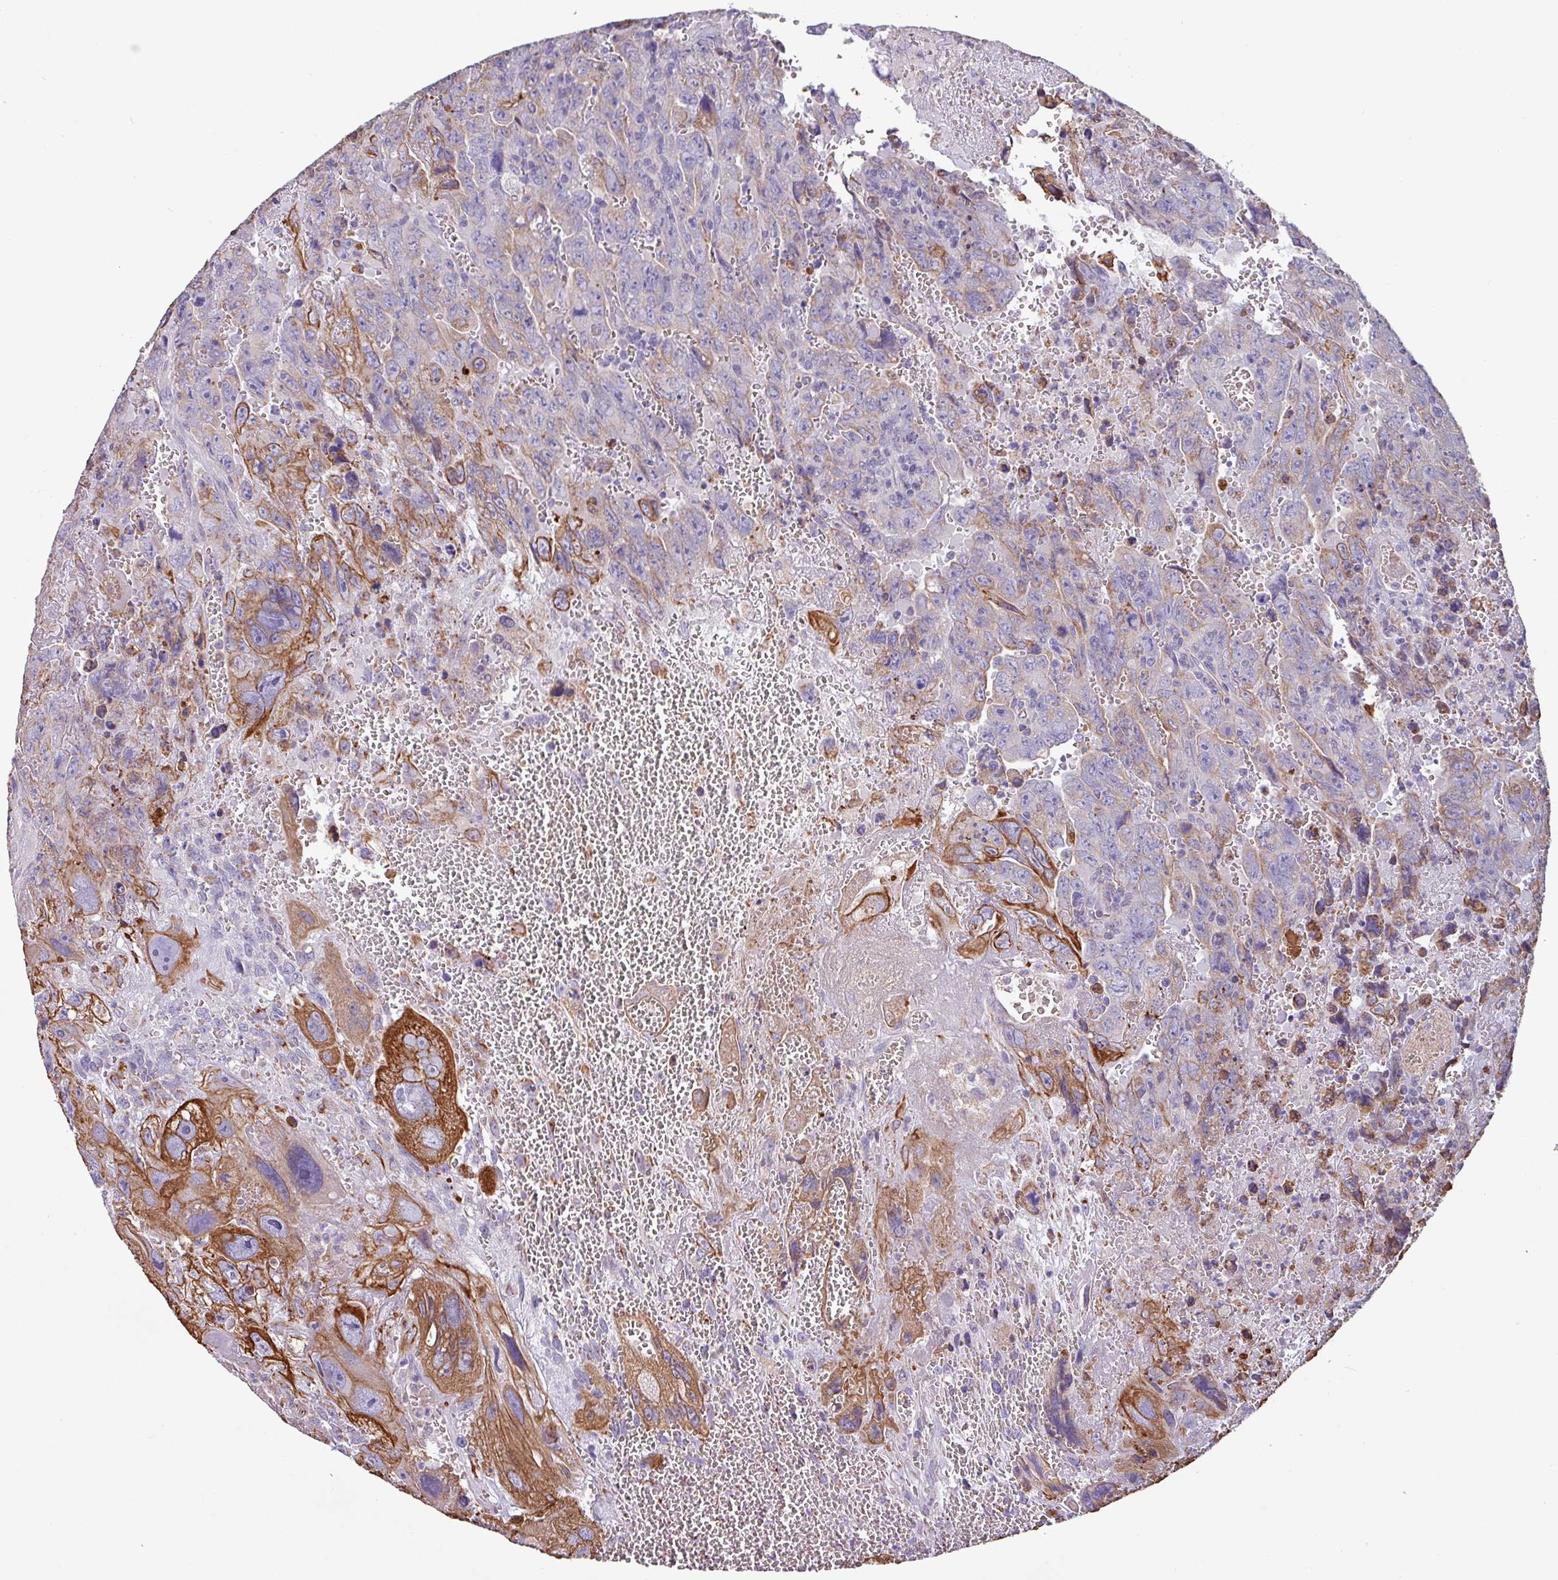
{"staining": {"intensity": "strong", "quantity": "<25%", "location": "cytoplasmic/membranous"}, "tissue": "testis cancer", "cell_type": "Tumor cells", "image_type": "cancer", "snomed": [{"axis": "morphology", "description": "Carcinoma, Embryonal, NOS"}, {"axis": "topography", "description": "Testis"}], "caption": "The micrograph demonstrates immunohistochemical staining of embryonal carcinoma (testis). There is strong cytoplasmic/membranous staining is seen in about <25% of tumor cells.", "gene": "CAMK1", "patient": {"sex": "male", "age": 28}}